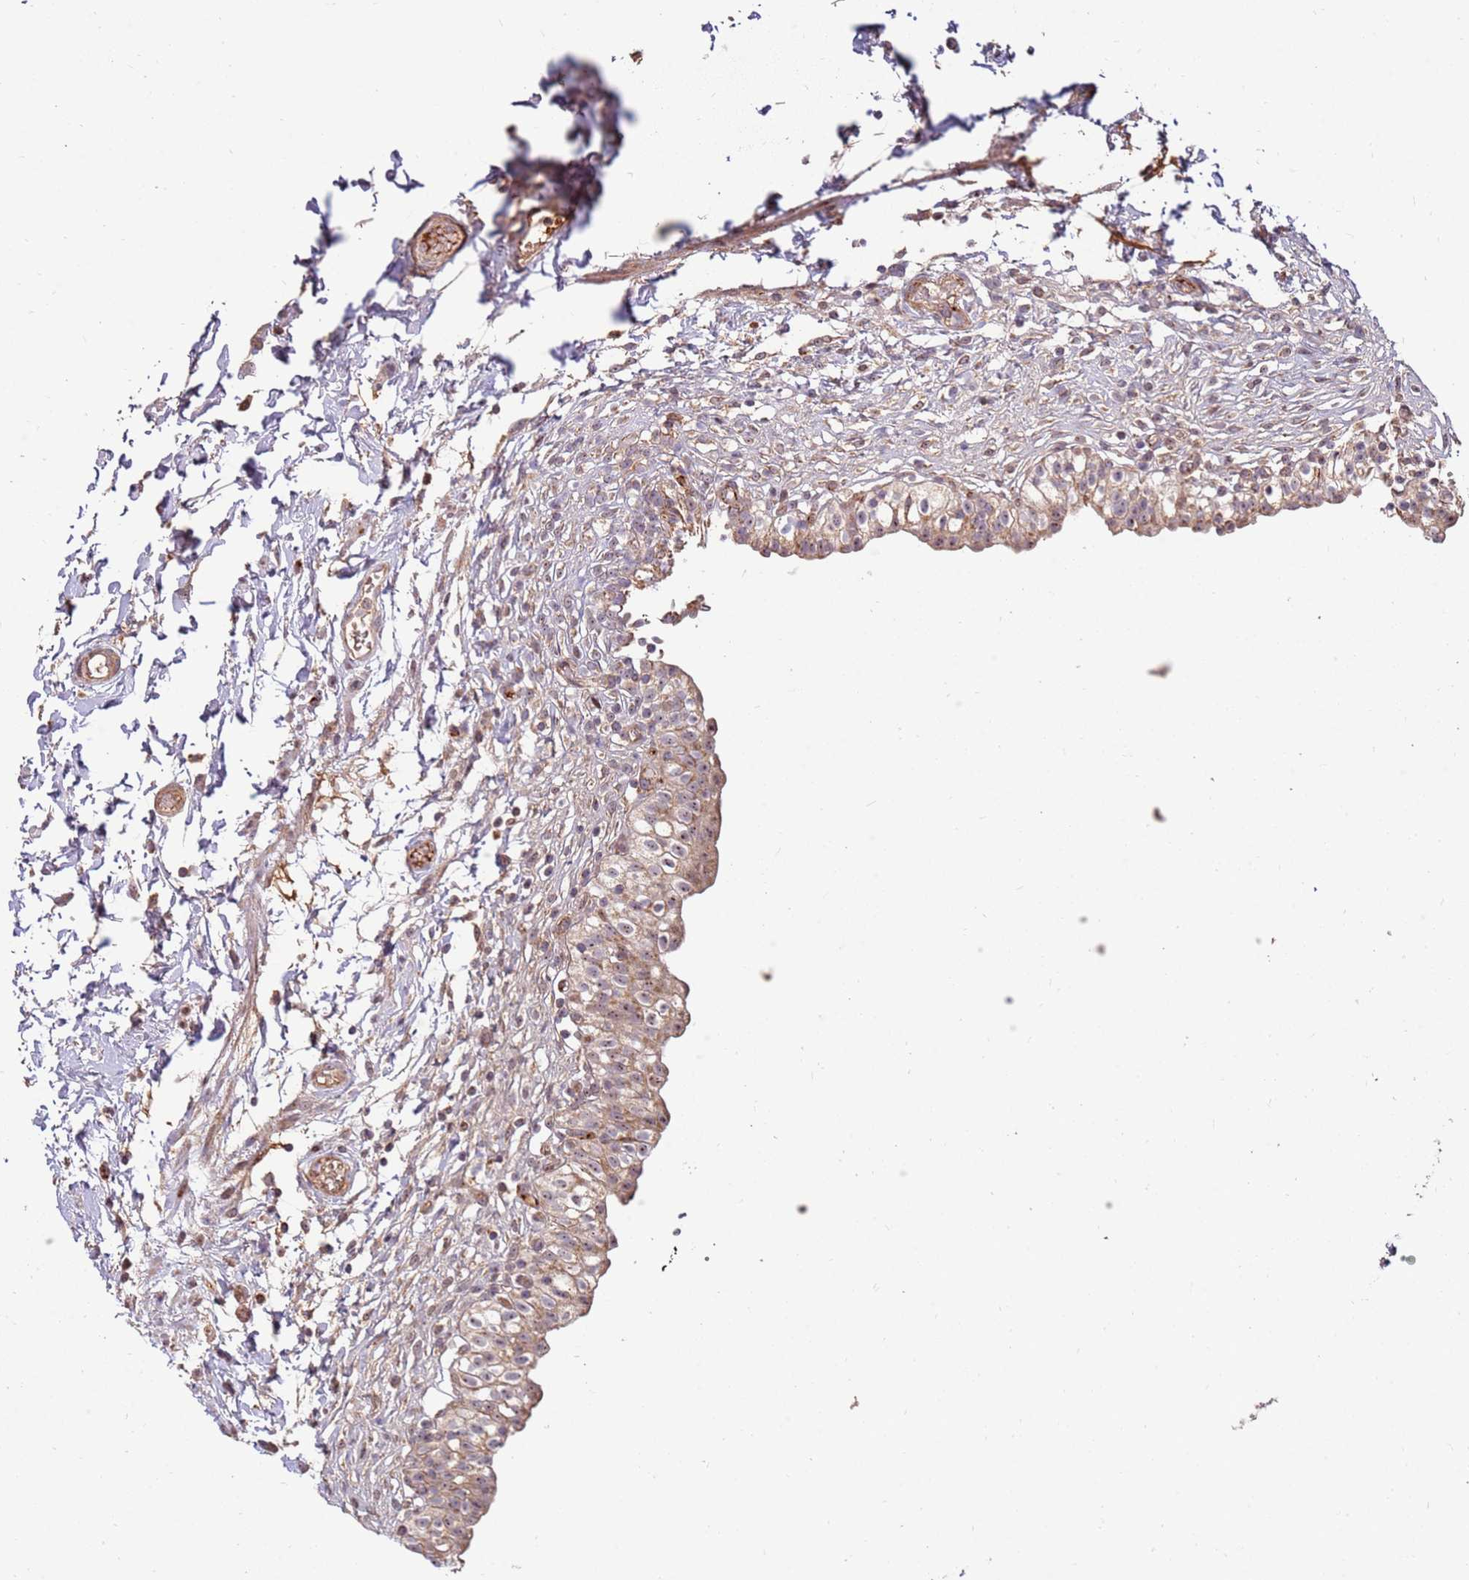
{"staining": {"intensity": "moderate", "quantity": ">75%", "location": "cytoplasmic/membranous,nuclear"}, "tissue": "urinary bladder", "cell_type": "Urothelial cells", "image_type": "normal", "snomed": [{"axis": "morphology", "description": "Normal tissue, NOS"}, {"axis": "topography", "description": "Urinary bladder"}, {"axis": "topography", "description": "Peripheral nerve tissue"}], "caption": "A medium amount of moderate cytoplasmic/membranous,nuclear positivity is appreciated in about >75% of urothelial cells in benign urinary bladder. The staining was performed using DAB (3,3'-diaminobenzidine) to visualize the protein expression in brown, while the nuclei were stained in blue with hematoxylin (Magnification: 20x).", "gene": "KIF25", "patient": {"sex": "male", "age": 55}}